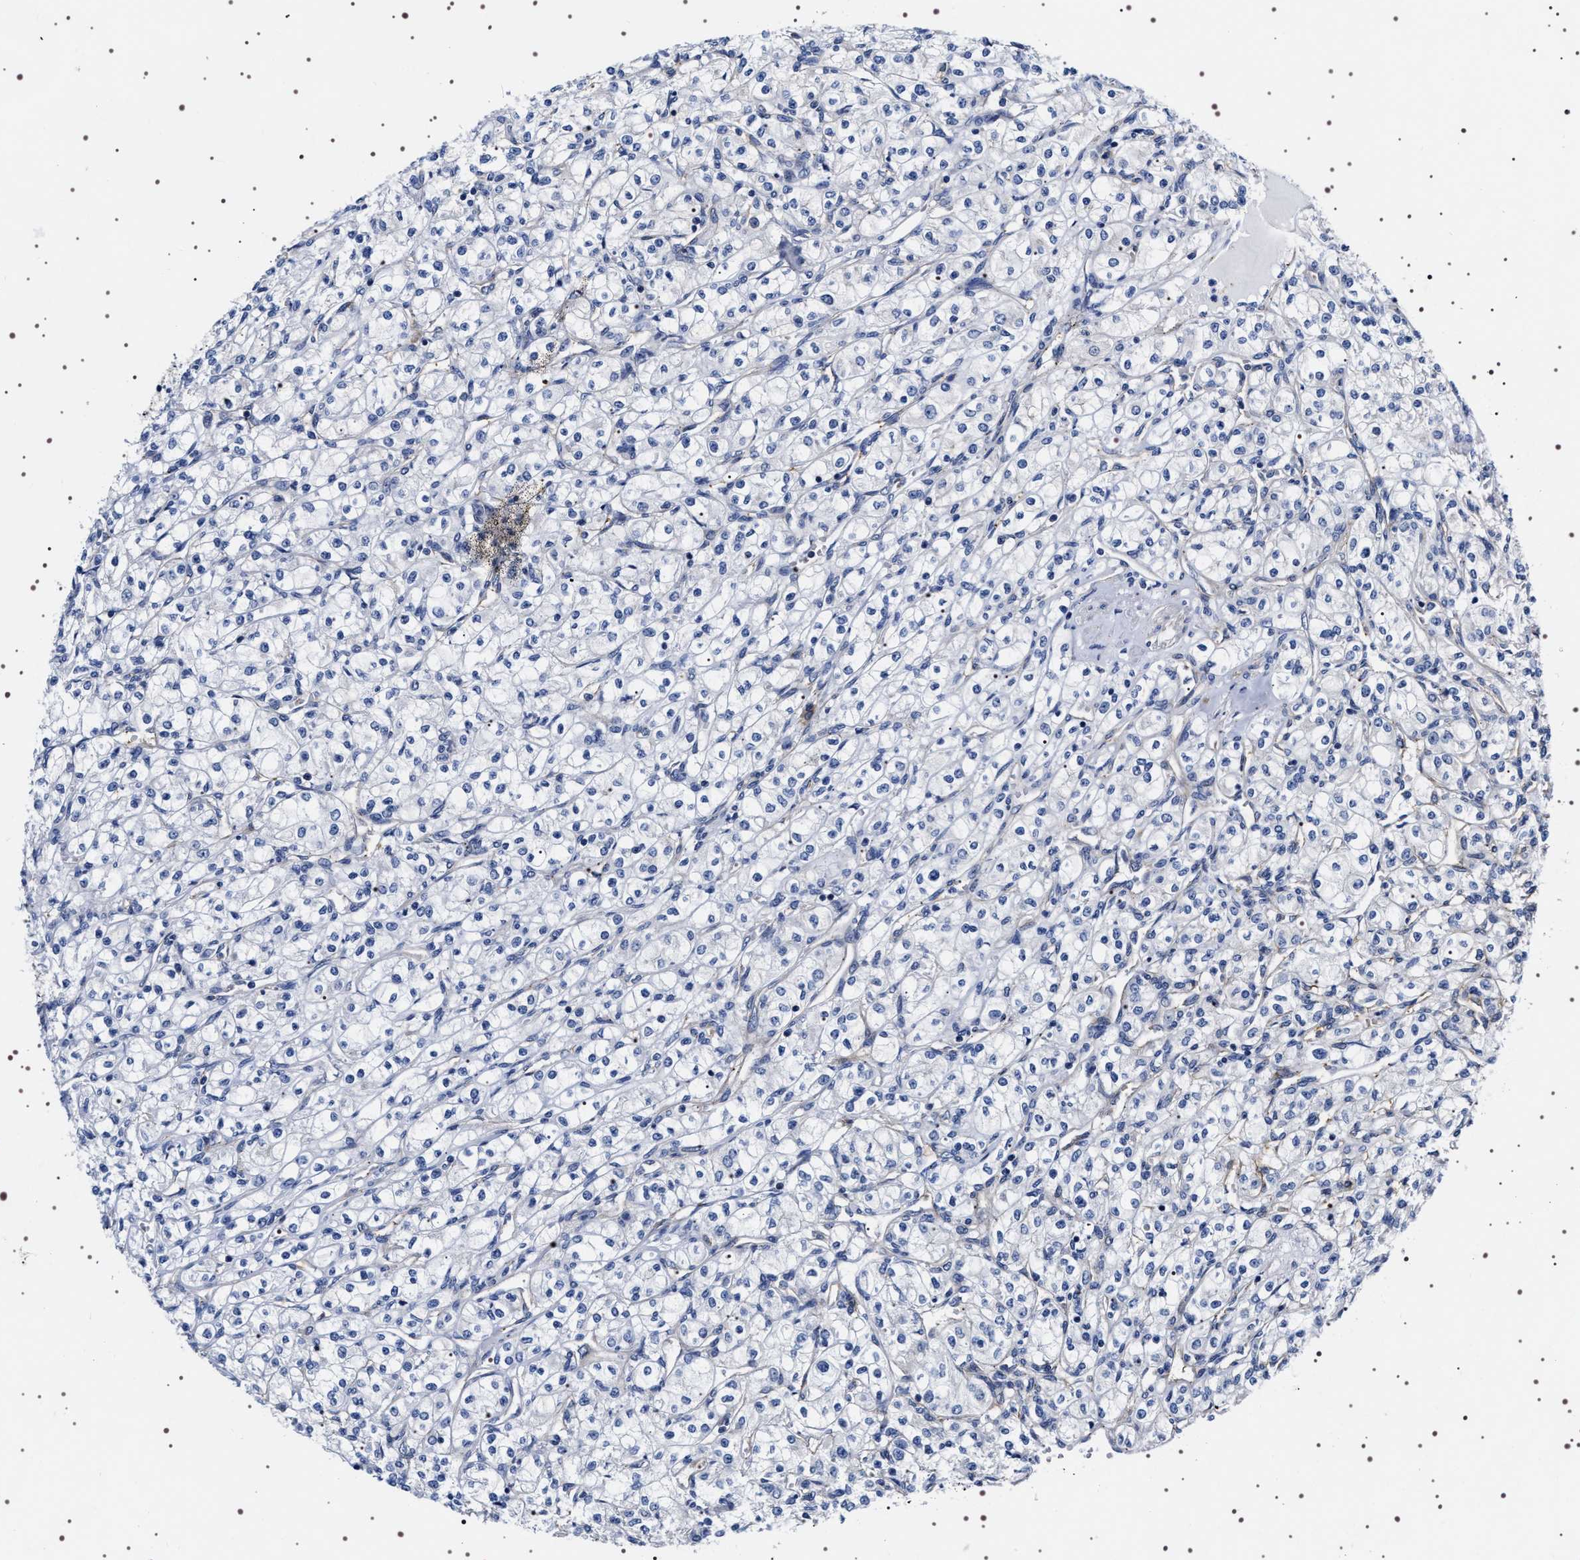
{"staining": {"intensity": "negative", "quantity": "none", "location": "none"}, "tissue": "renal cancer", "cell_type": "Tumor cells", "image_type": "cancer", "snomed": [{"axis": "morphology", "description": "Adenocarcinoma, NOS"}, {"axis": "topography", "description": "Kidney"}], "caption": "High power microscopy micrograph of an immunohistochemistry (IHC) micrograph of renal adenocarcinoma, revealing no significant expression in tumor cells.", "gene": "SQLE", "patient": {"sex": "male", "age": 77}}